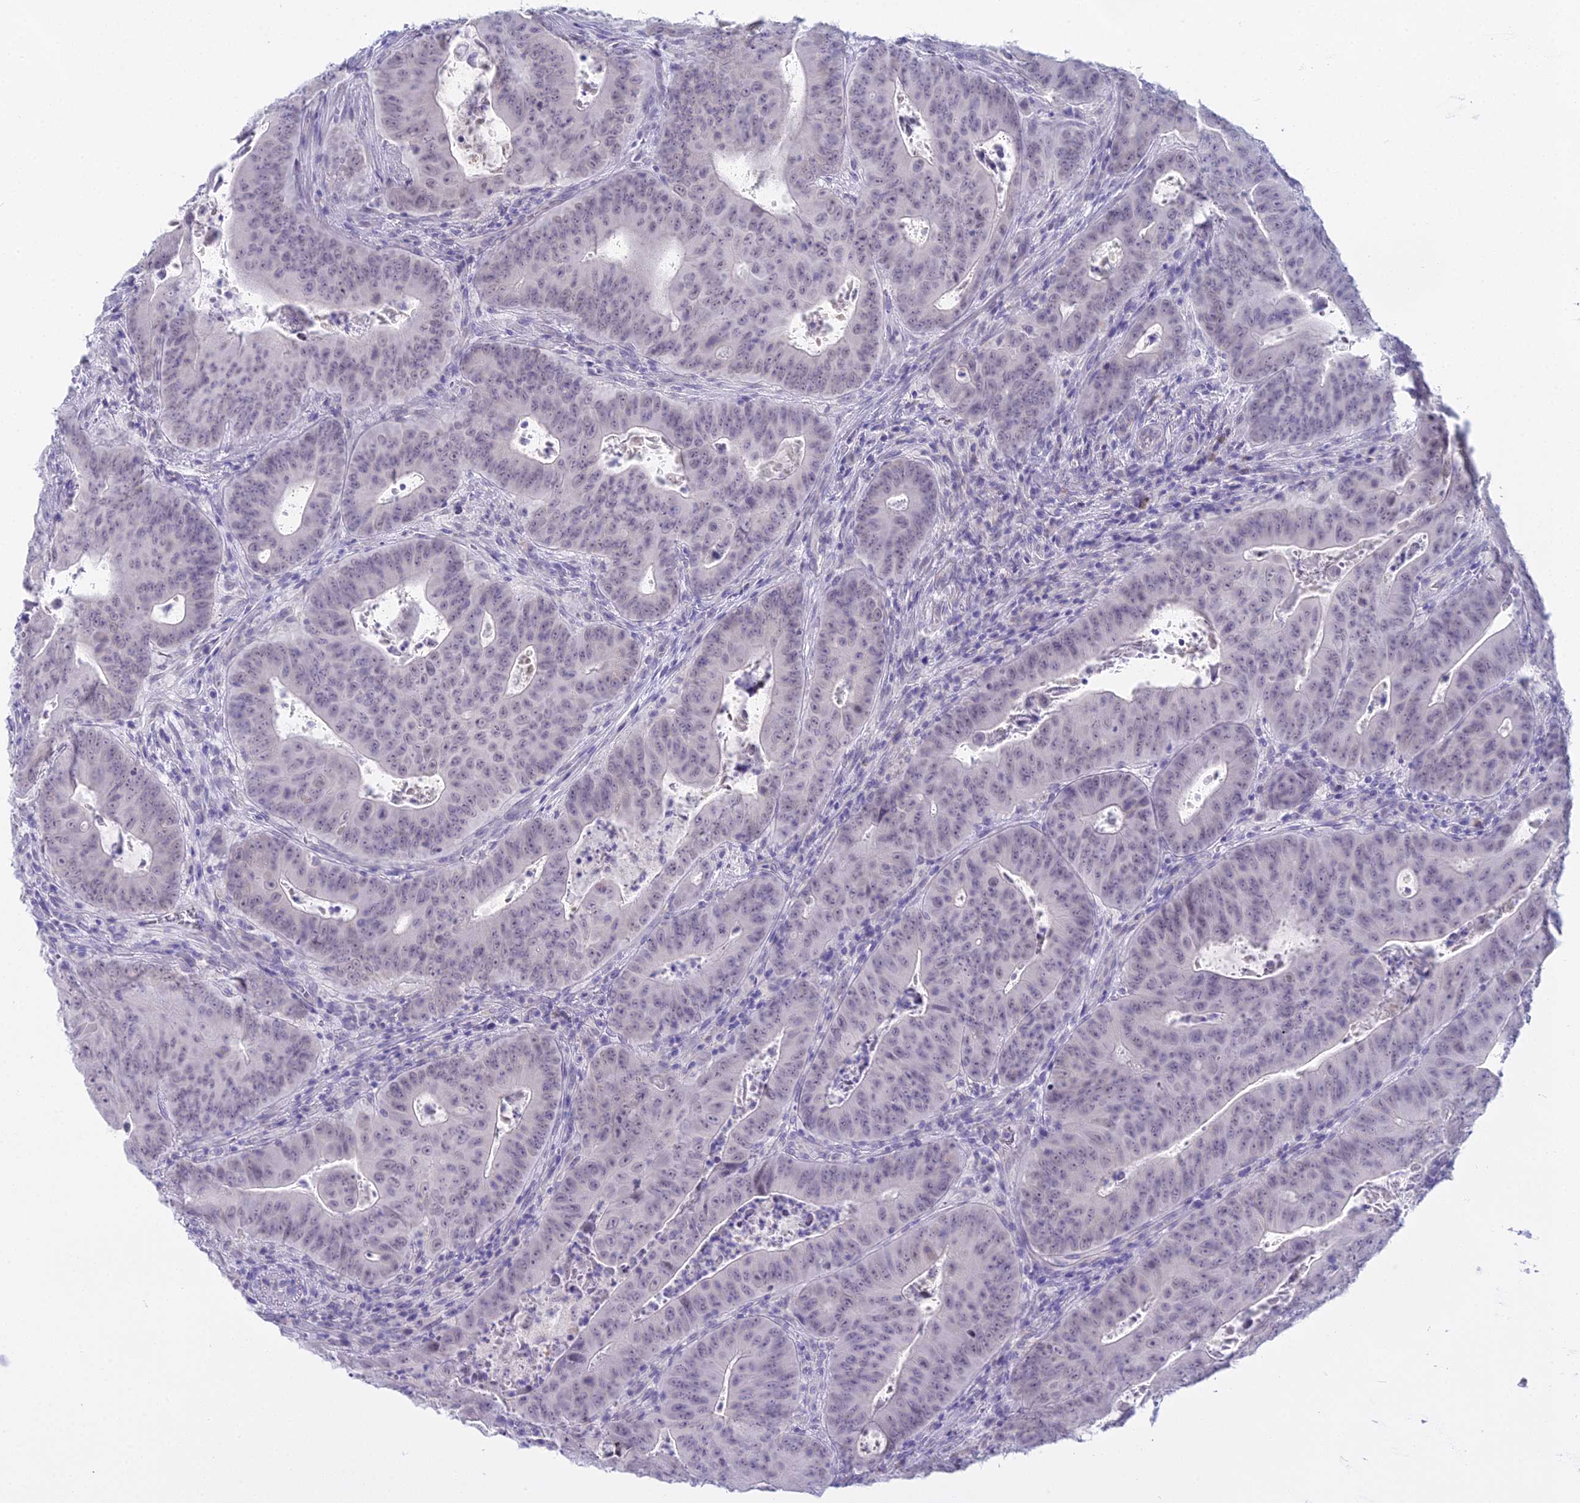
{"staining": {"intensity": "negative", "quantity": "none", "location": "none"}, "tissue": "colorectal cancer", "cell_type": "Tumor cells", "image_type": "cancer", "snomed": [{"axis": "morphology", "description": "Adenocarcinoma, NOS"}, {"axis": "topography", "description": "Rectum"}], "caption": "Adenocarcinoma (colorectal) was stained to show a protein in brown. There is no significant expression in tumor cells.", "gene": "CGB2", "patient": {"sex": "female", "age": 75}}